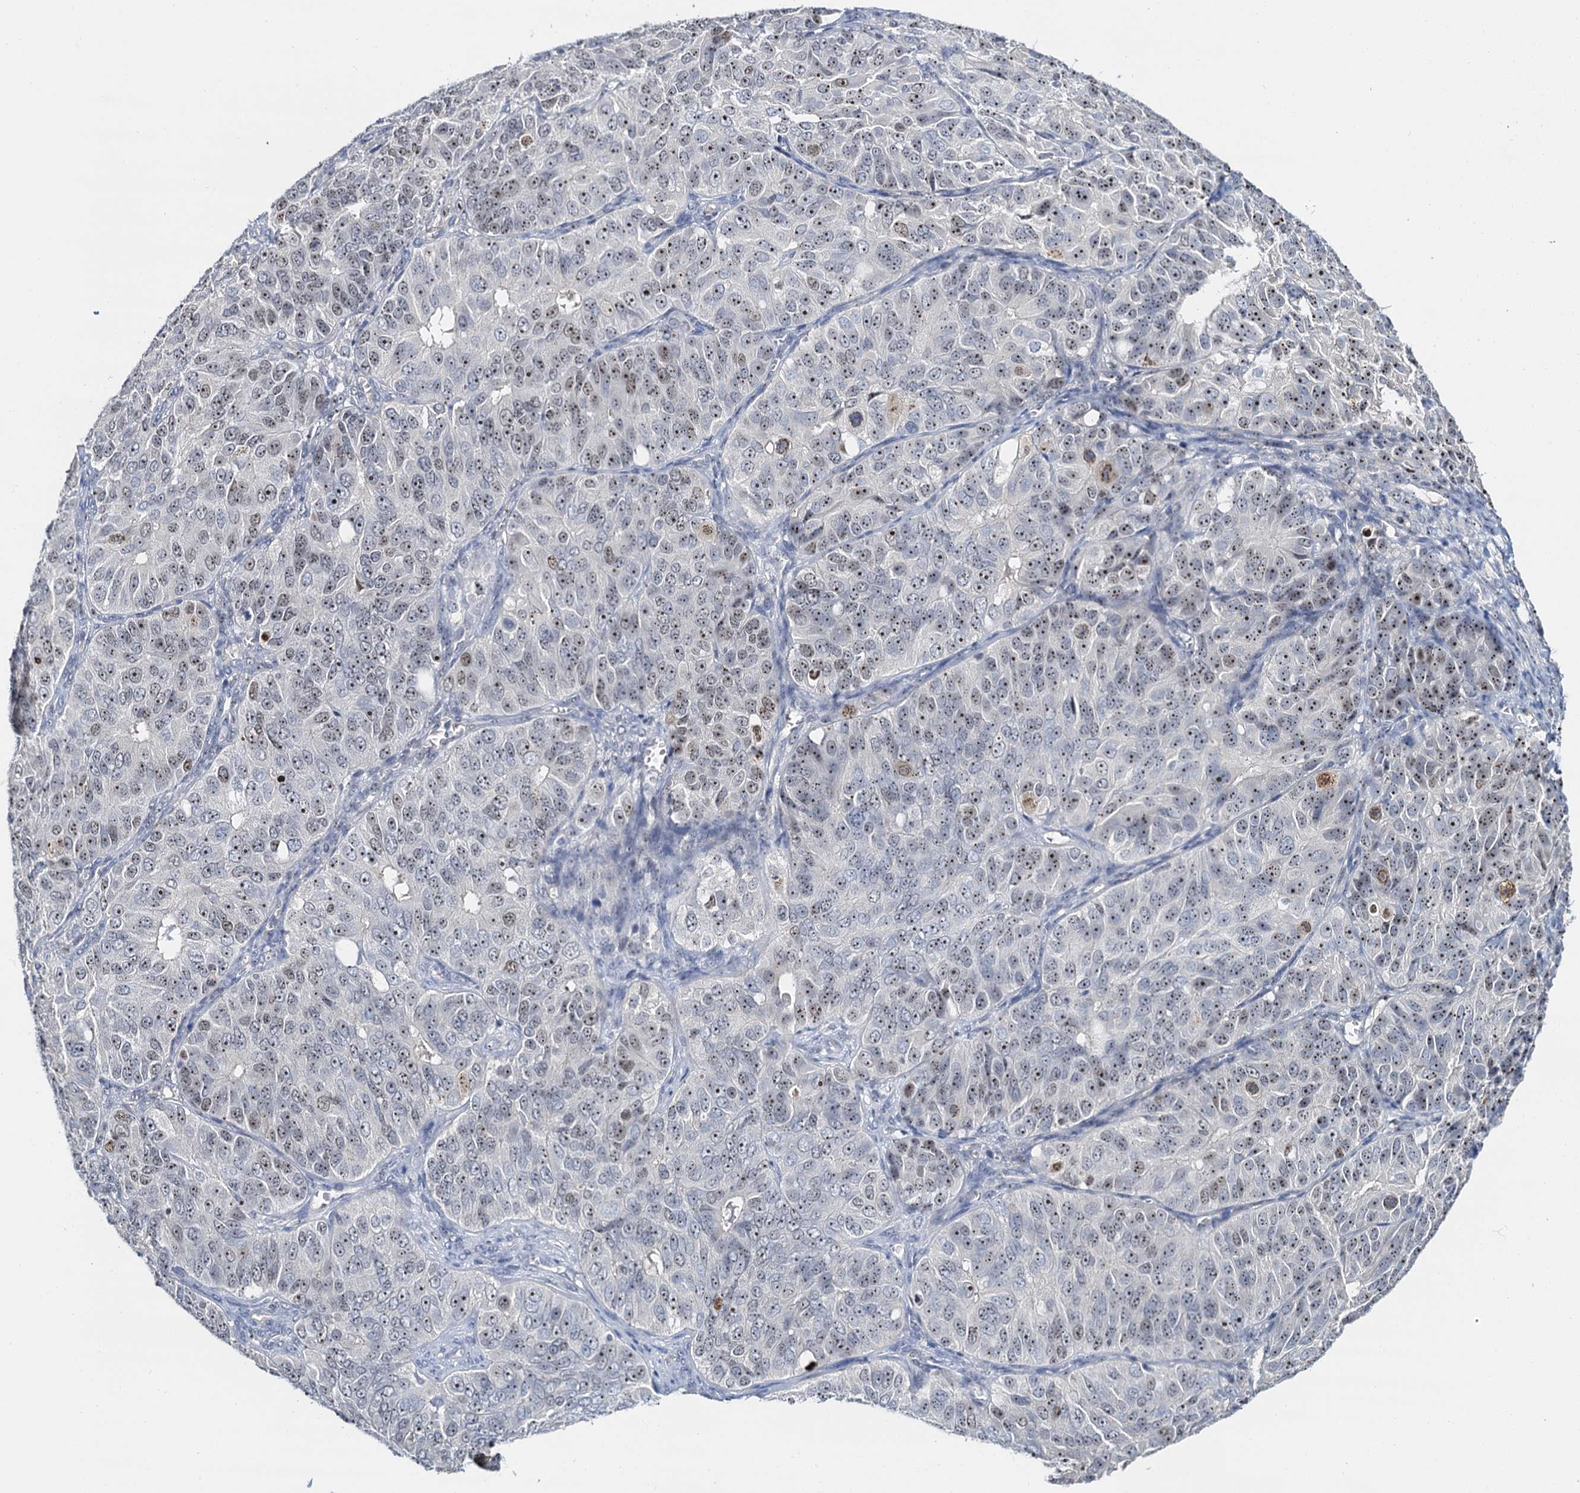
{"staining": {"intensity": "weak", "quantity": ">75%", "location": "nuclear"}, "tissue": "ovarian cancer", "cell_type": "Tumor cells", "image_type": "cancer", "snomed": [{"axis": "morphology", "description": "Carcinoma, endometroid"}, {"axis": "topography", "description": "Ovary"}], "caption": "Ovarian cancer was stained to show a protein in brown. There is low levels of weak nuclear staining in about >75% of tumor cells.", "gene": "NOP2", "patient": {"sex": "female", "age": 51}}